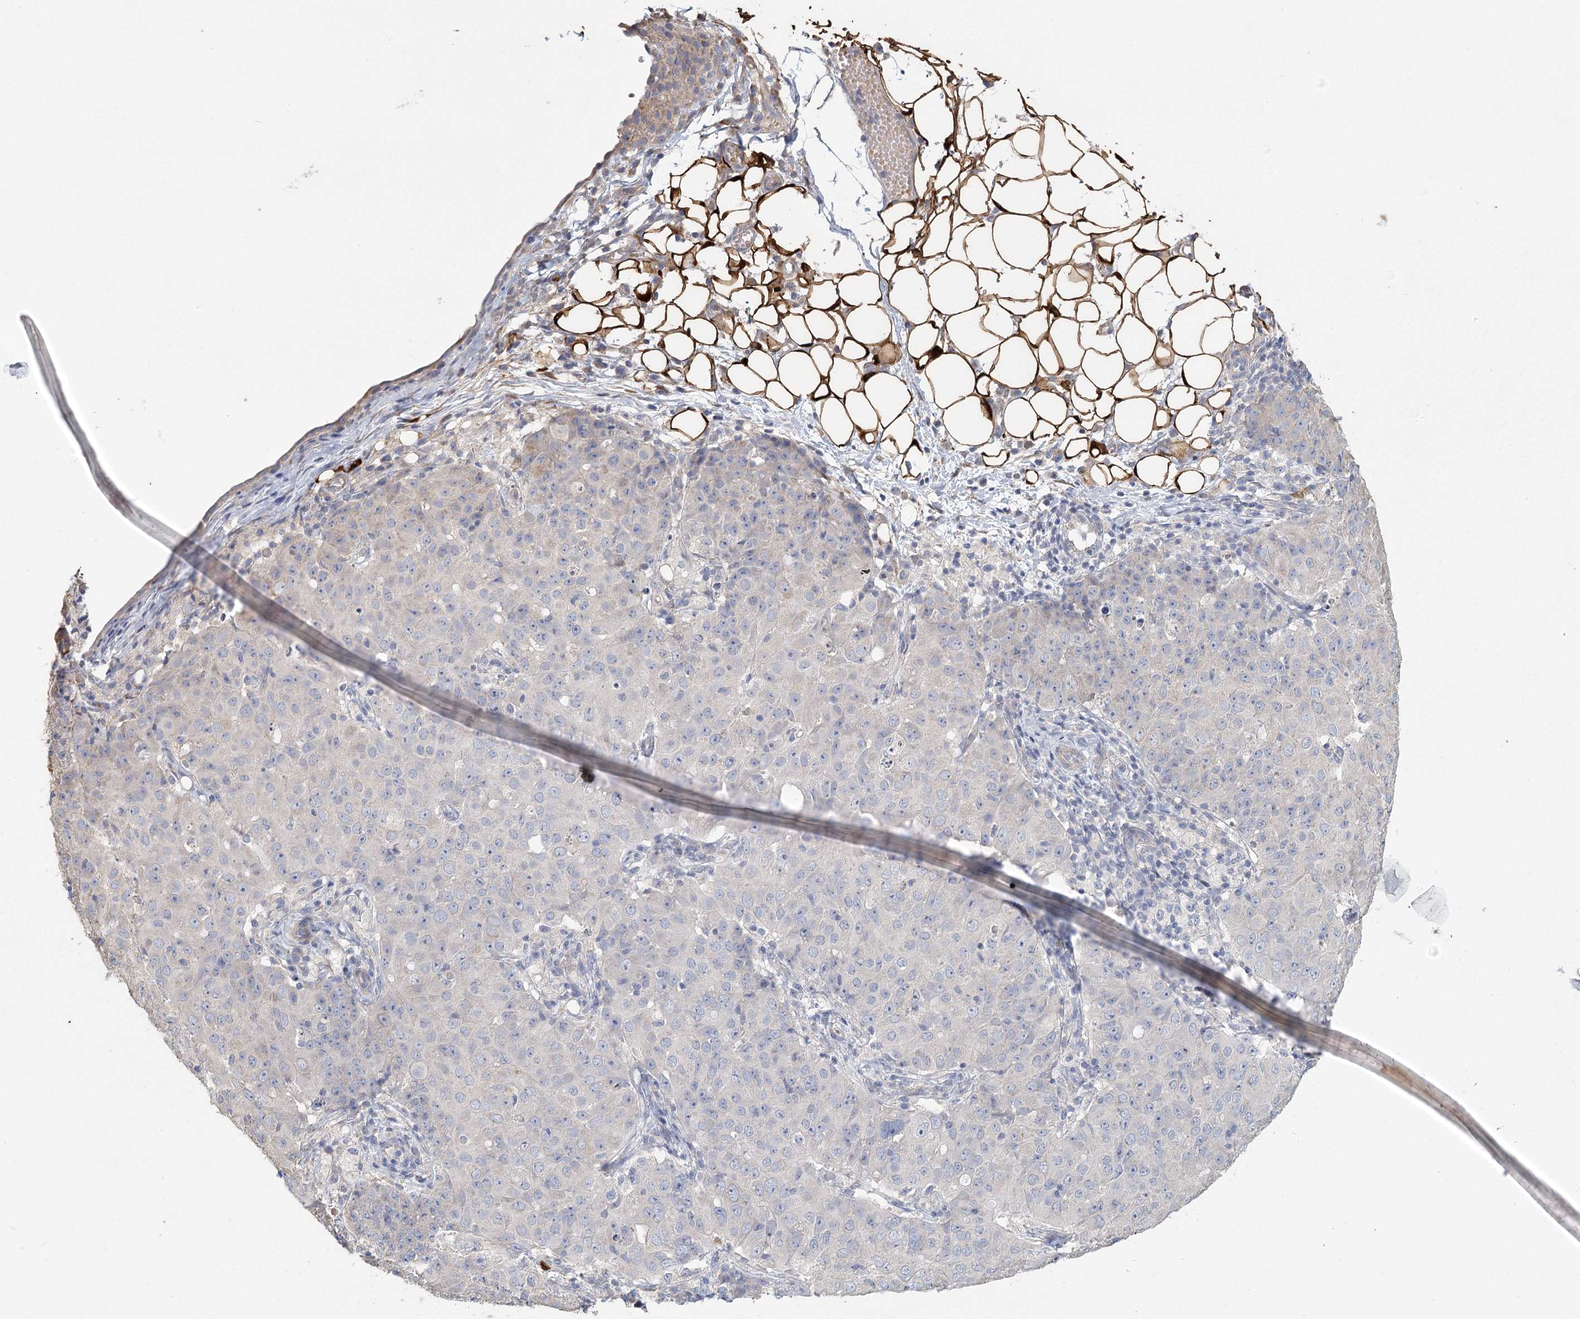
{"staining": {"intensity": "negative", "quantity": "none", "location": "none"}, "tissue": "ovarian cancer", "cell_type": "Tumor cells", "image_type": "cancer", "snomed": [{"axis": "morphology", "description": "Carcinoma, endometroid"}, {"axis": "topography", "description": "Ovary"}], "caption": "Immunohistochemical staining of human endometroid carcinoma (ovarian) exhibits no significant positivity in tumor cells.", "gene": "CNTLN", "patient": {"sex": "female", "age": 42}}